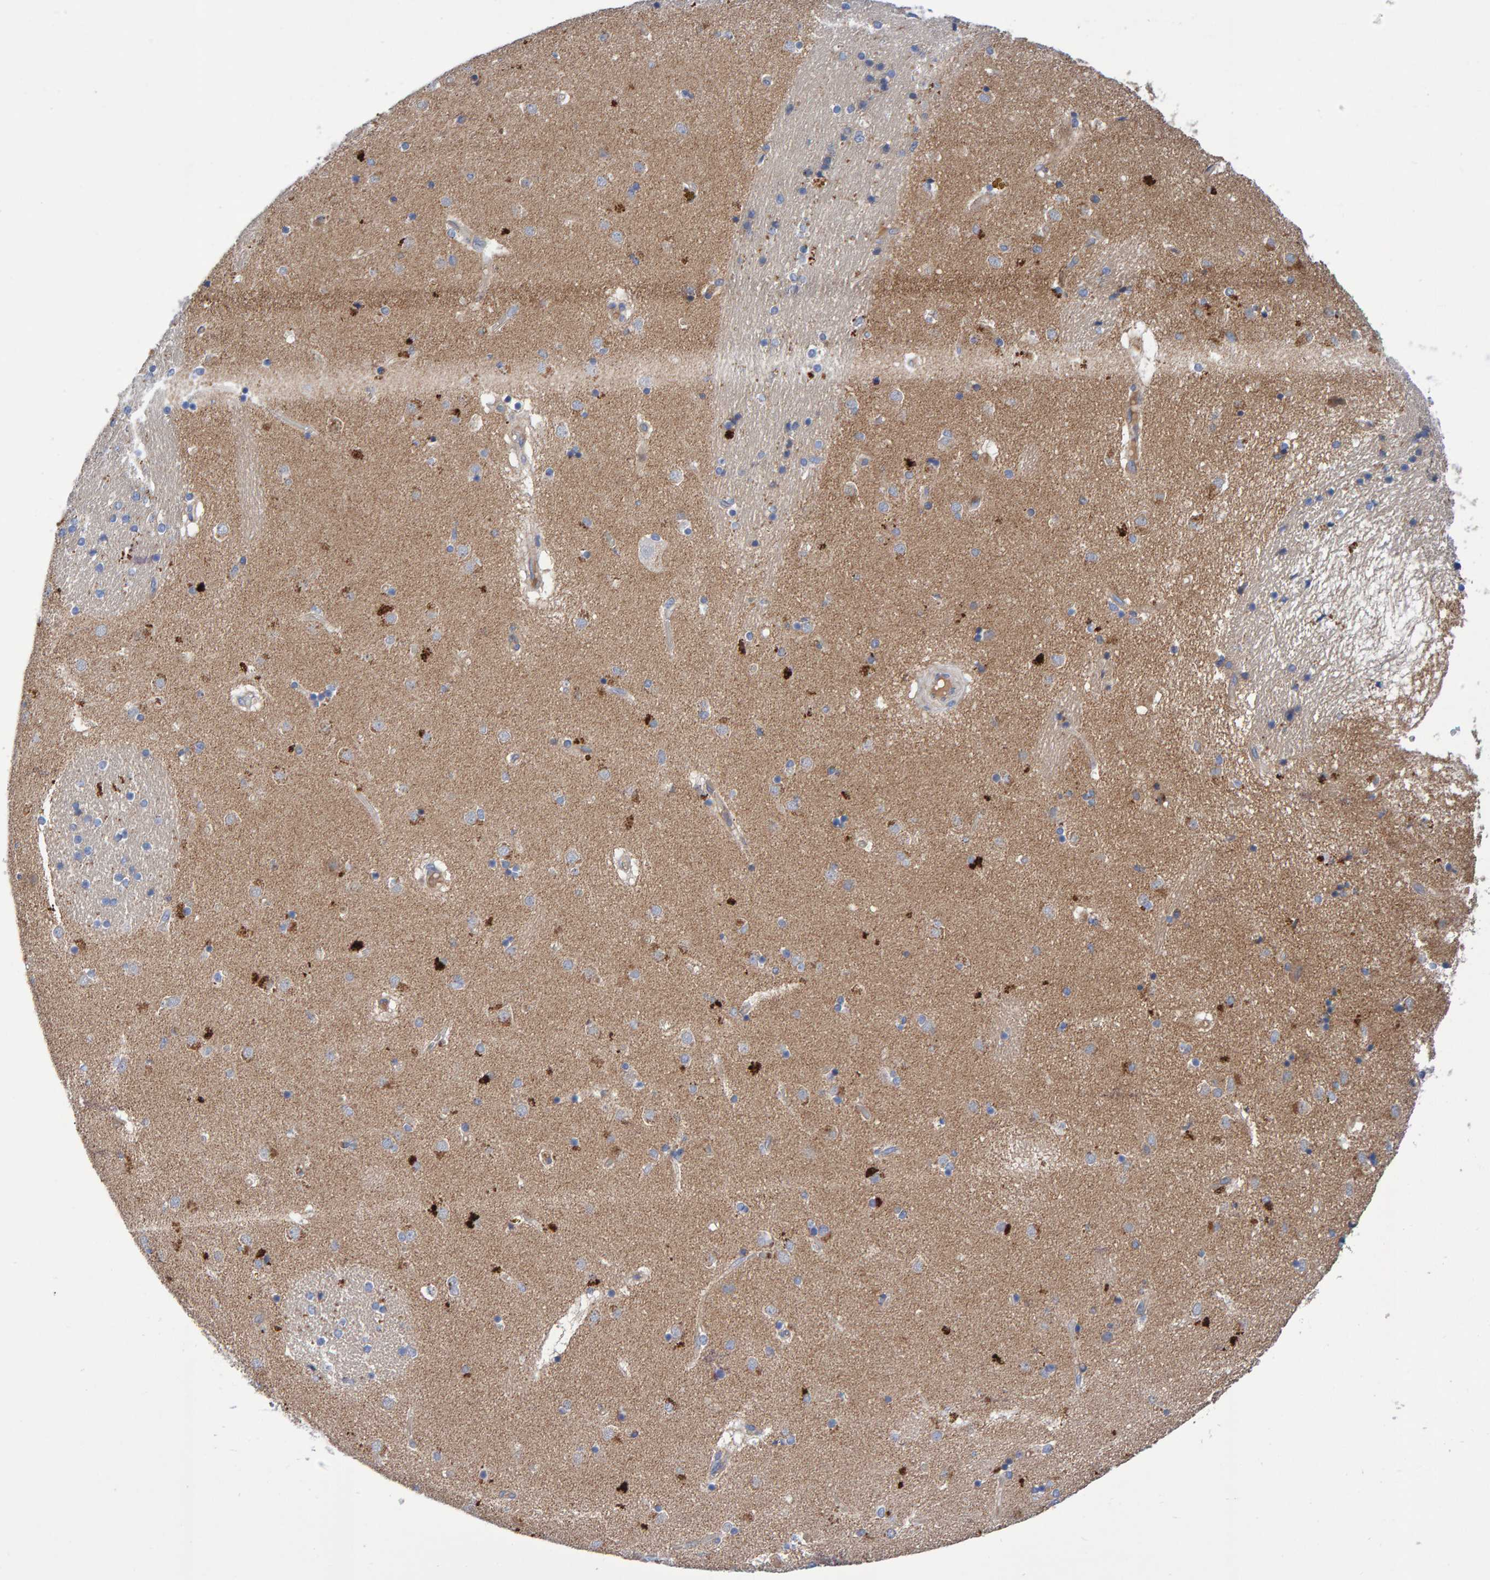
{"staining": {"intensity": "moderate", "quantity": "<25%", "location": "cytoplasmic/membranous"}, "tissue": "caudate", "cell_type": "Glial cells", "image_type": "normal", "snomed": [{"axis": "morphology", "description": "Normal tissue, NOS"}, {"axis": "topography", "description": "Lateral ventricle wall"}], "caption": "This image demonstrates immunohistochemistry staining of unremarkable human caudate, with low moderate cytoplasmic/membranous positivity in approximately <25% of glial cells.", "gene": "EFR3A", "patient": {"sex": "male", "age": 70}}